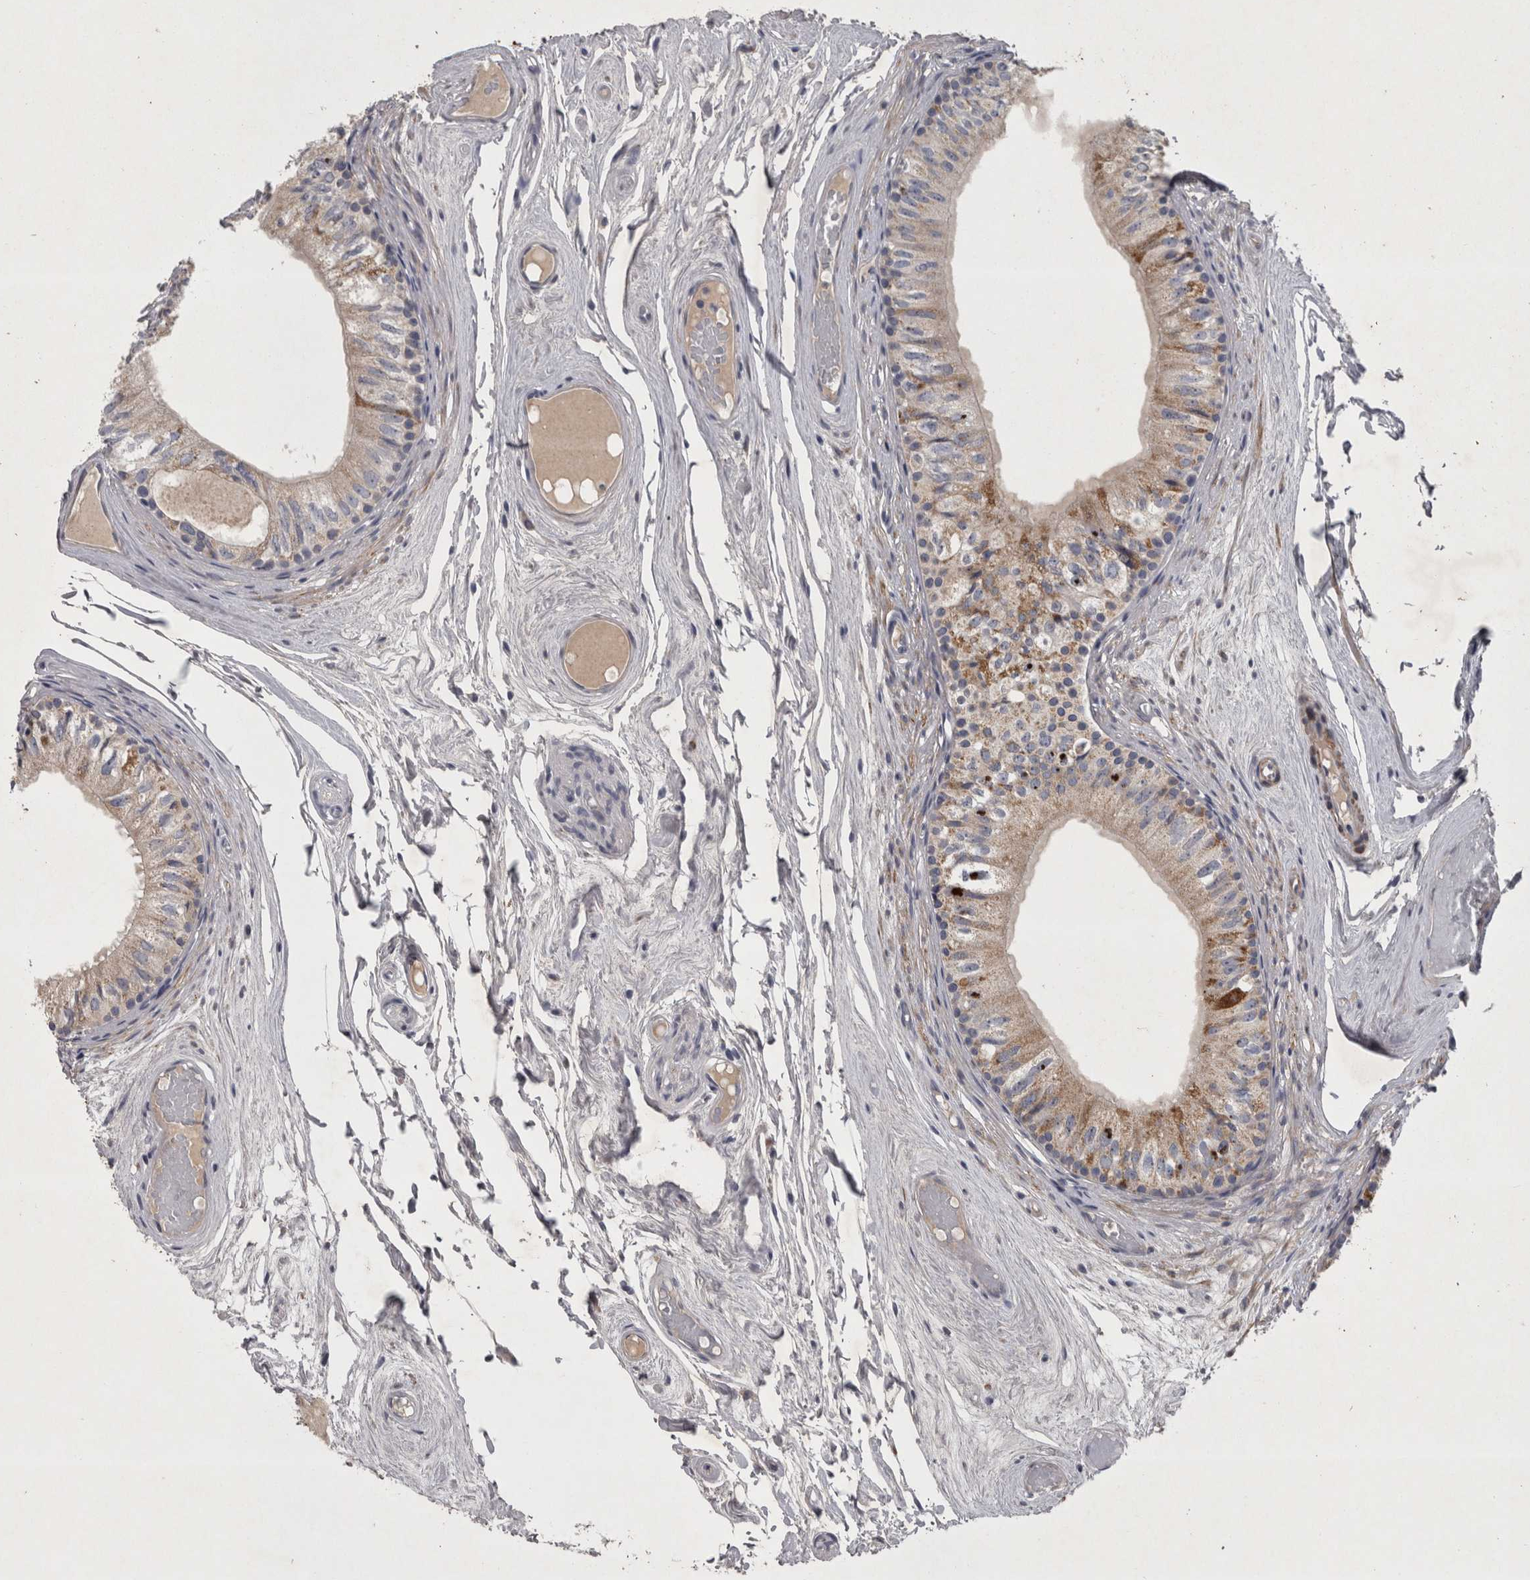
{"staining": {"intensity": "moderate", "quantity": "25%-75%", "location": "cytoplasmic/membranous"}, "tissue": "epididymis", "cell_type": "Glandular cells", "image_type": "normal", "snomed": [{"axis": "morphology", "description": "Normal tissue, NOS"}, {"axis": "topography", "description": "Epididymis"}], "caption": "Epididymis stained for a protein (brown) exhibits moderate cytoplasmic/membranous positive staining in approximately 25%-75% of glandular cells.", "gene": "DBT", "patient": {"sex": "male", "age": 79}}